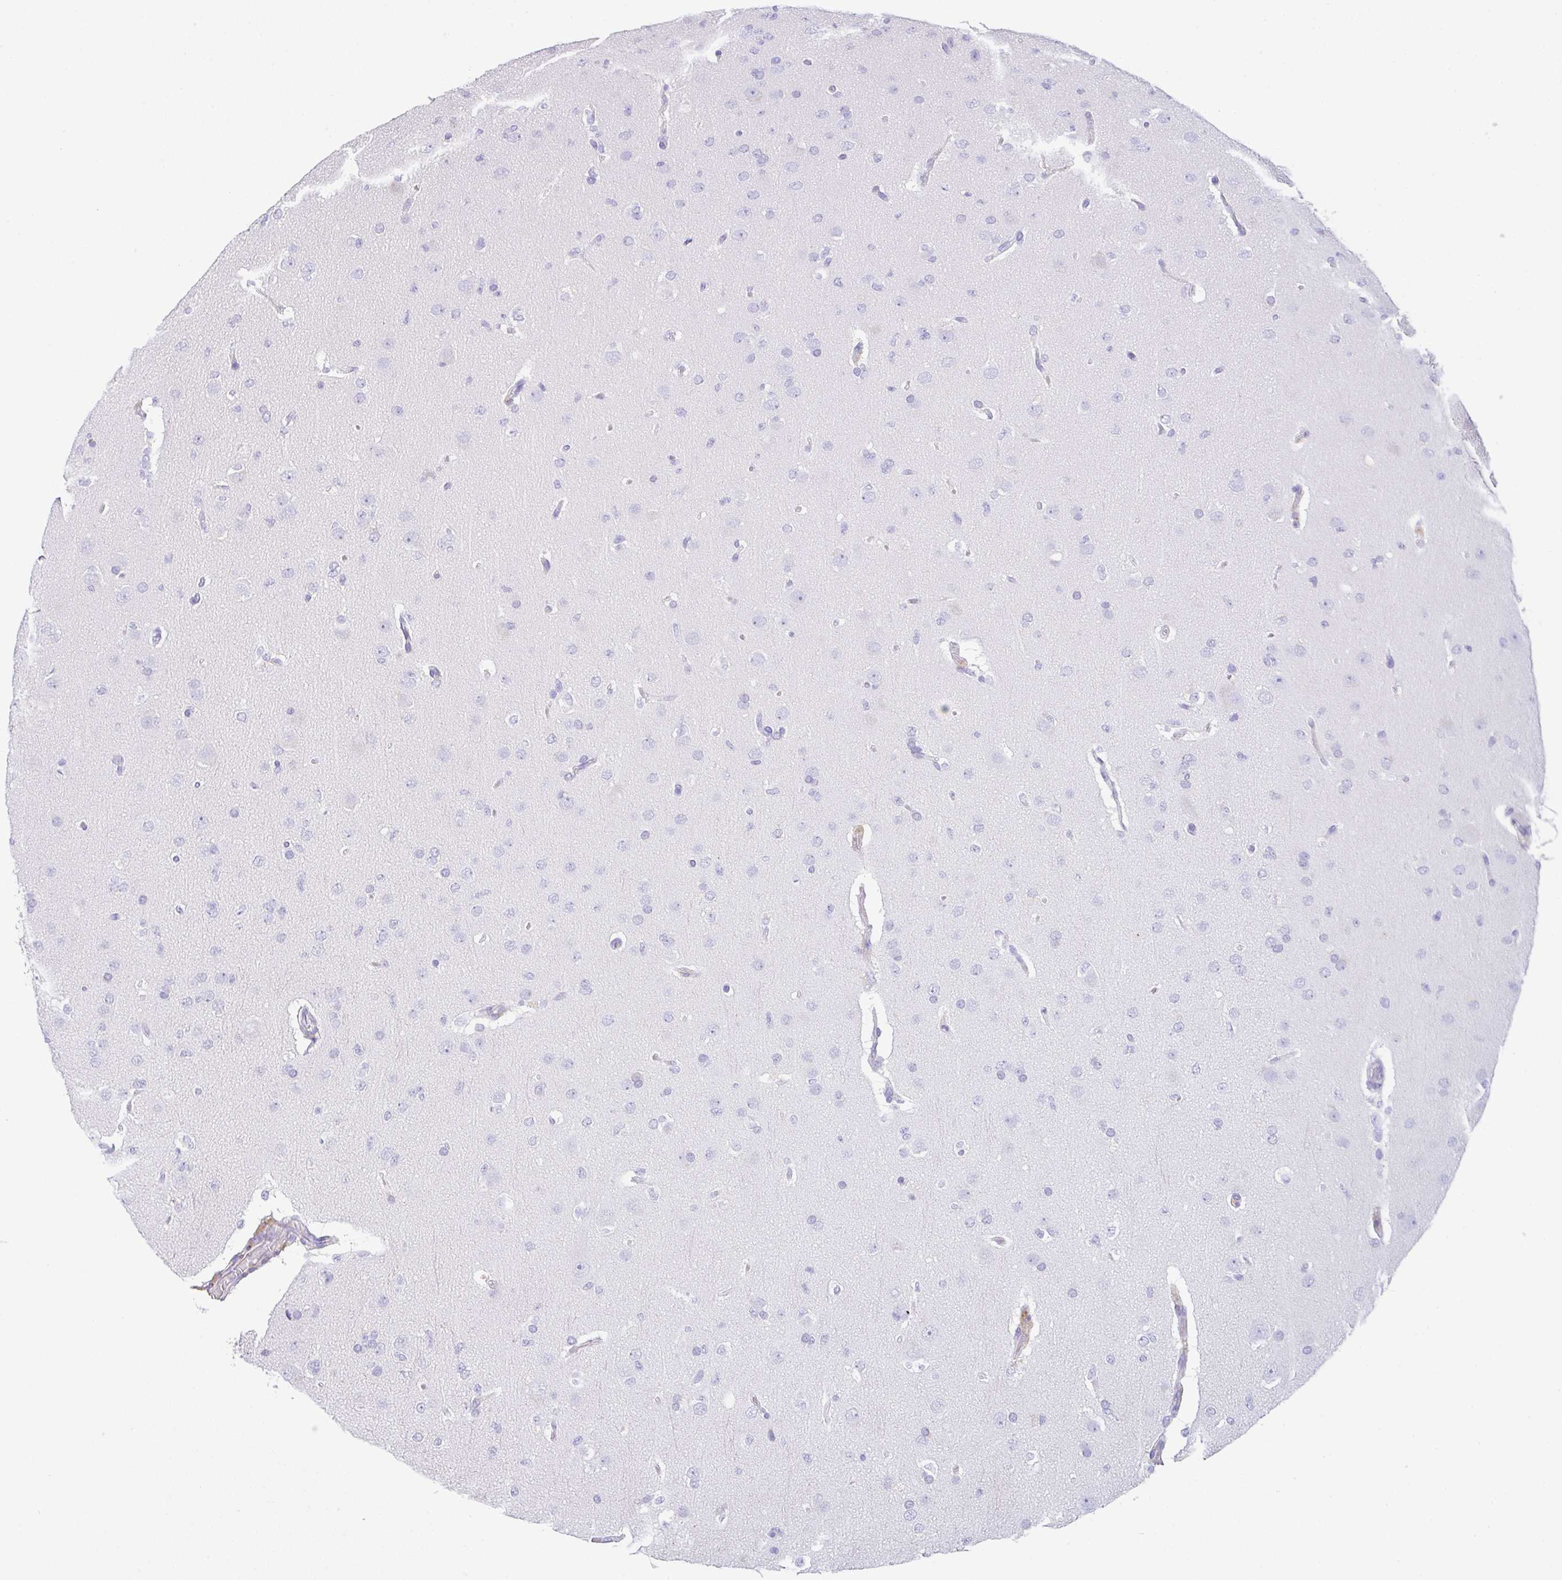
{"staining": {"intensity": "negative", "quantity": "none", "location": "none"}, "tissue": "glioma", "cell_type": "Tumor cells", "image_type": "cancer", "snomed": [{"axis": "morphology", "description": "Glioma, malignant, Low grade"}, {"axis": "topography", "description": "Brain"}], "caption": "This is an immunohistochemistry image of glioma. There is no positivity in tumor cells.", "gene": "FBXL20", "patient": {"sex": "female", "age": 33}}